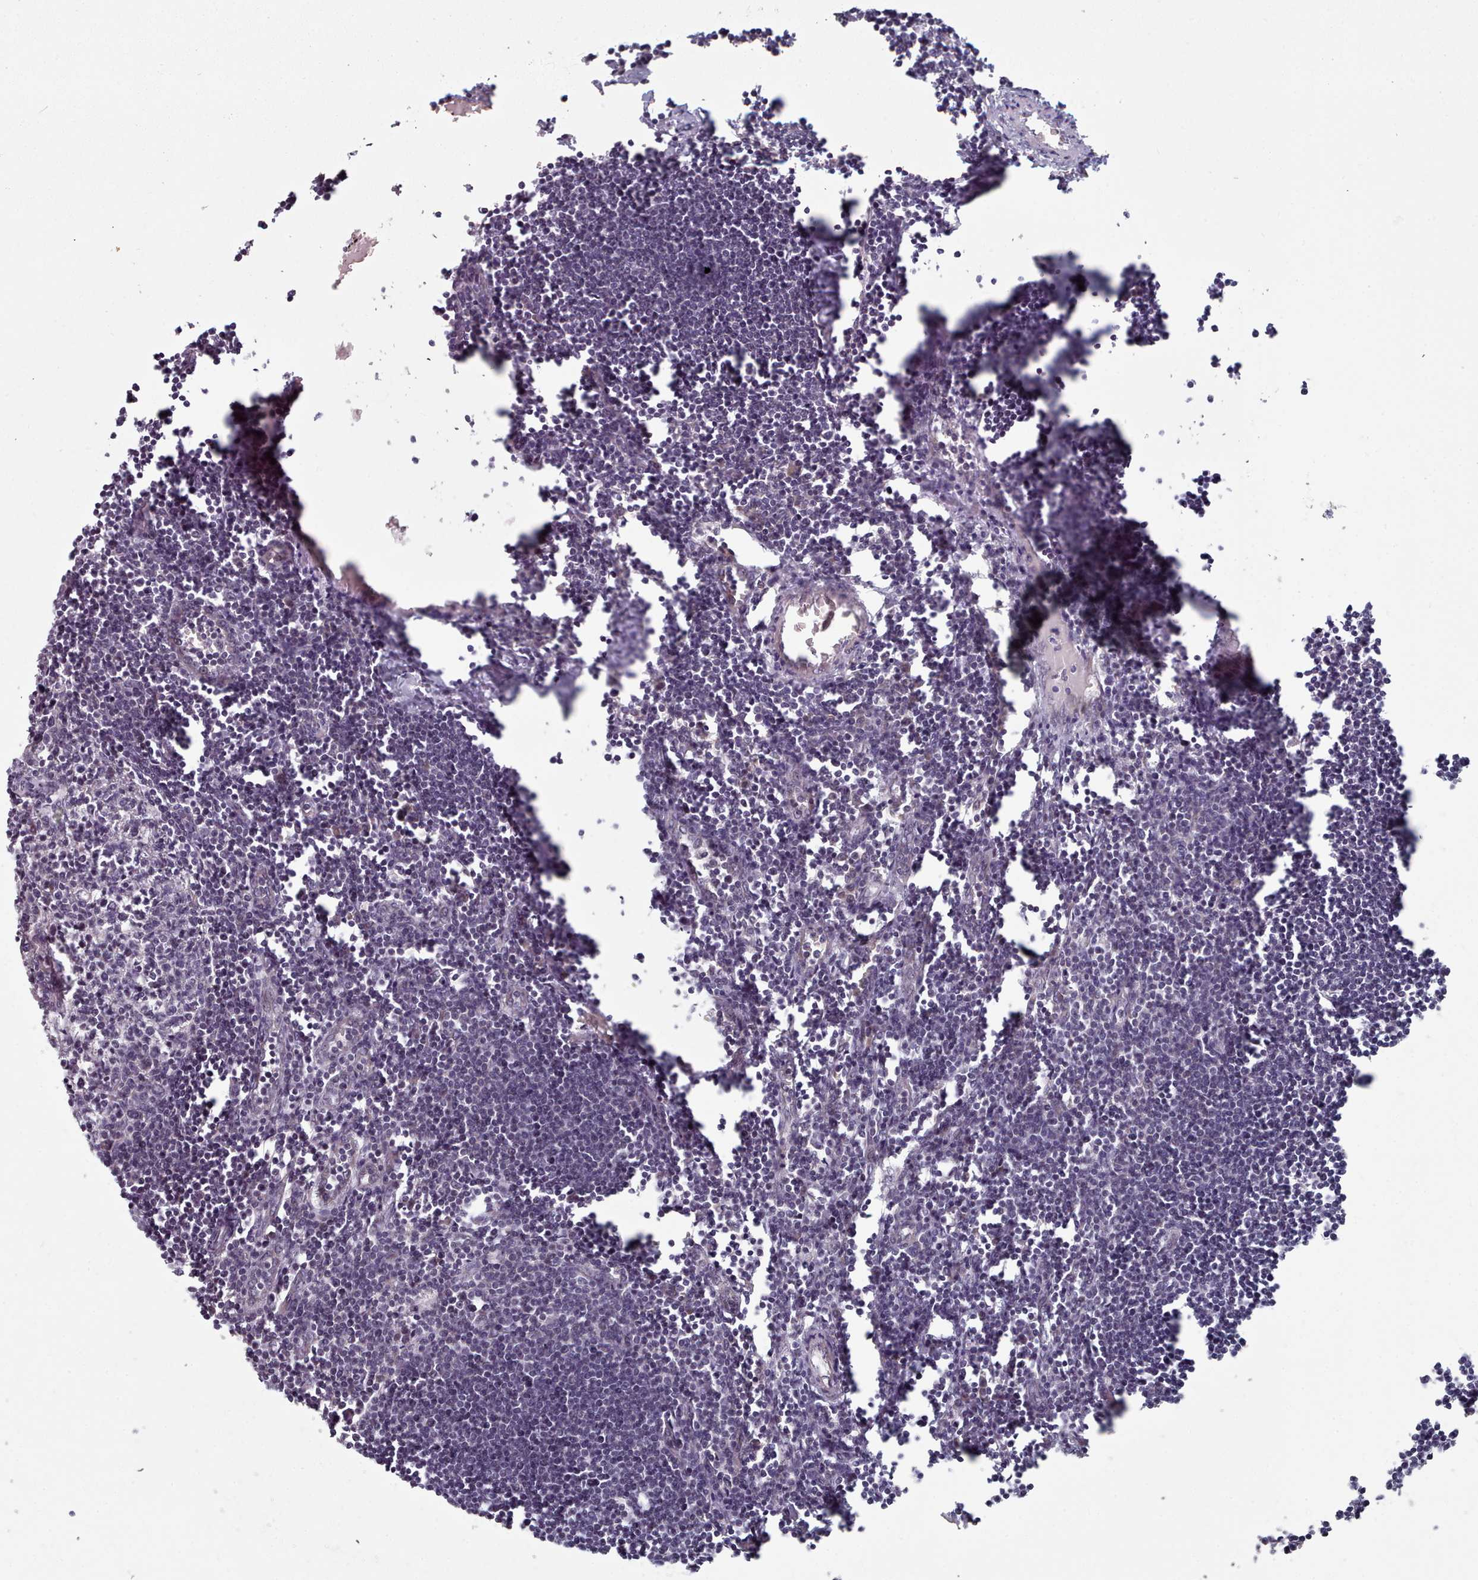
{"staining": {"intensity": "negative", "quantity": "none", "location": "none"}, "tissue": "lymph node", "cell_type": "Germinal center cells", "image_type": "normal", "snomed": [{"axis": "morphology", "description": "Normal tissue, NOS"}, {"axis": "morphology", "description": "Malignant melanoma, Metastatic site"}, {"axis": "topography", "description": "Lymph node"}], "caption": "The photomicrograph exhibits no significant expression in germinal center cells of lymph node.", "gene": "HYAL3", "patient": {"sex": "male", "age": 41}}